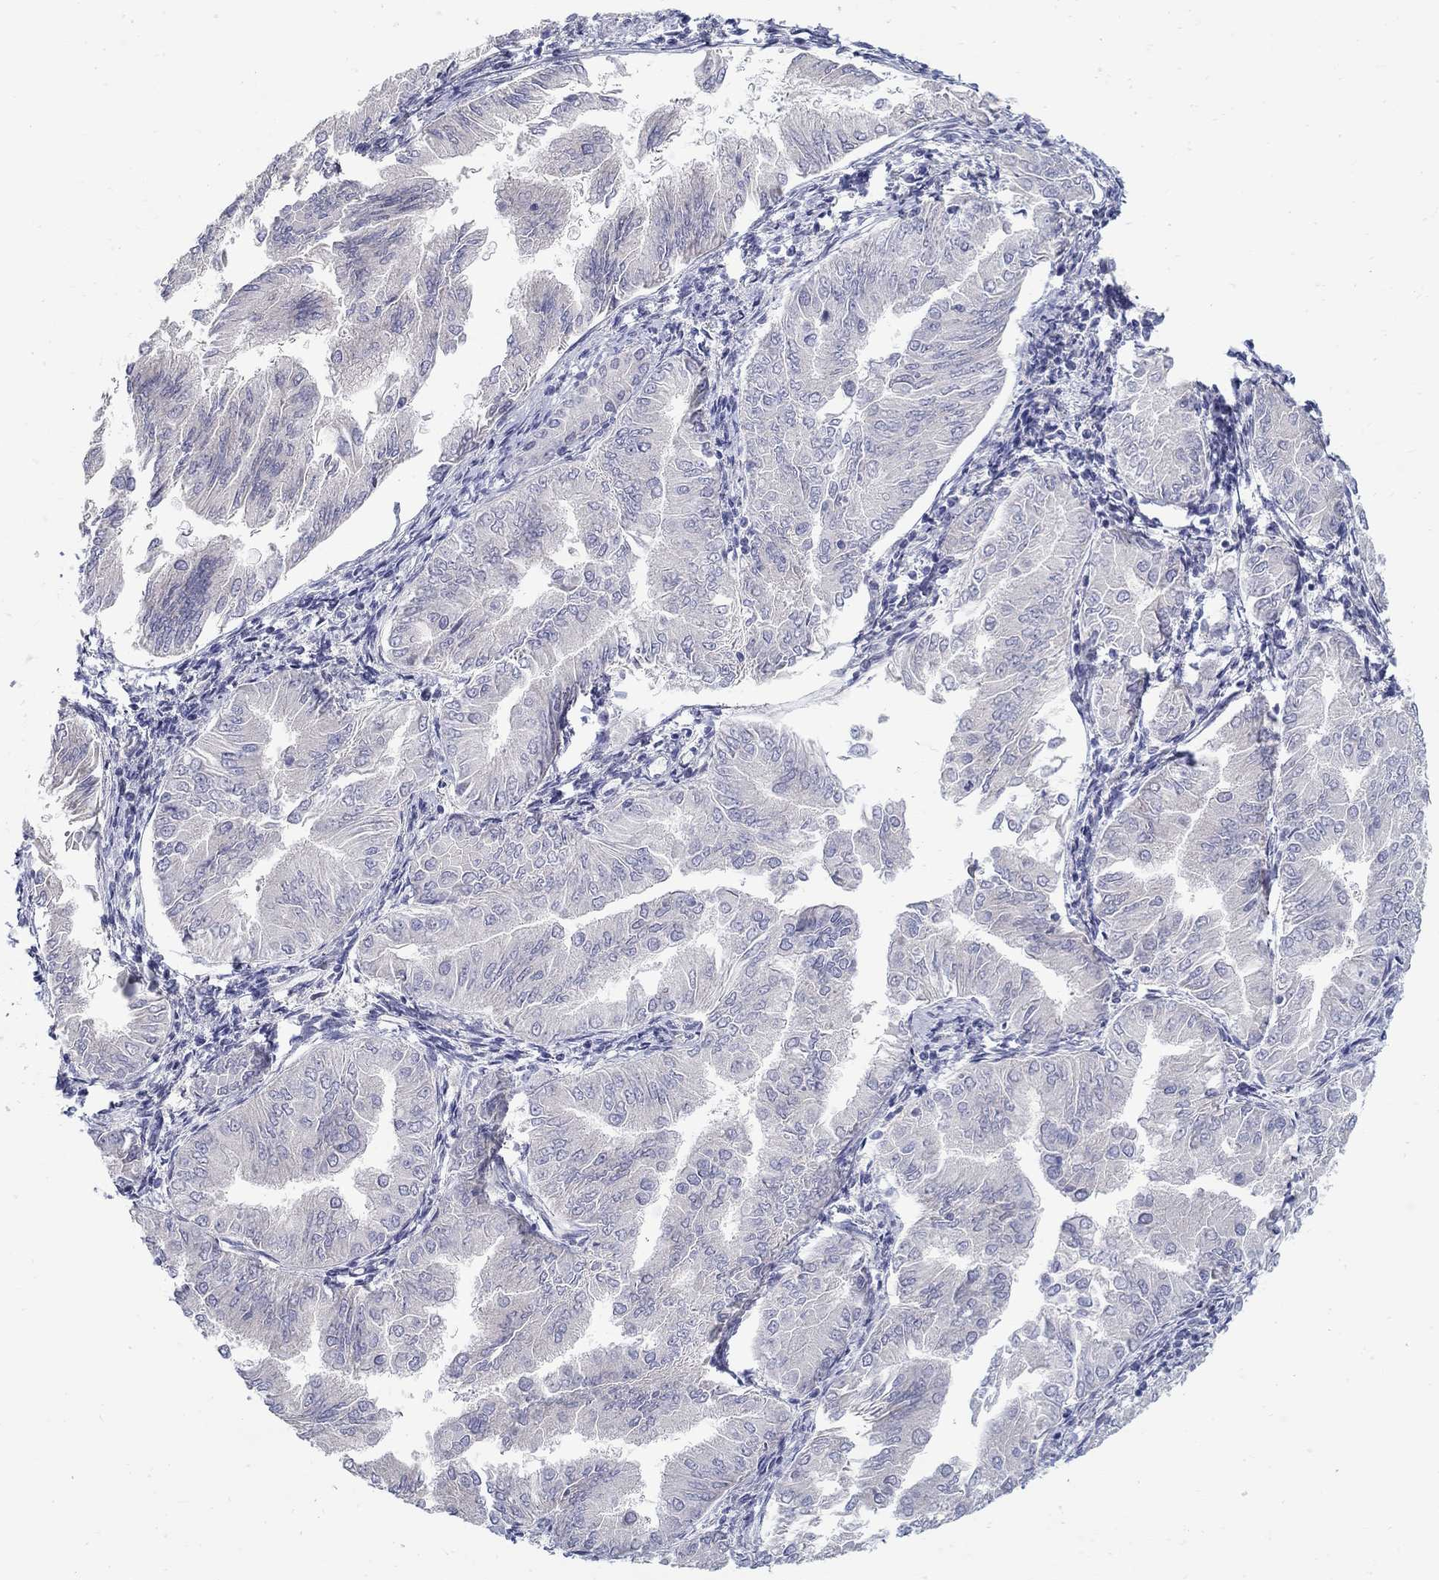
{"staining": {"intensity": "negative", "quantity": "none", "location": "none"}, "tissue": "endometrial cancer", "cell_type": "Tumor cells", "image_type": "cancer", "snomed": [{"axis": "morphology", "description": "Adenocarcinoma, NOS"}, {"axis": "topography", "description": "Endometrium"}], "caption": "Tumor cells are negative for protein expression in human endometrial adenocarcinoma.", "gene": "ABCA4", "patient": {"sex": "female", "age": 53}}